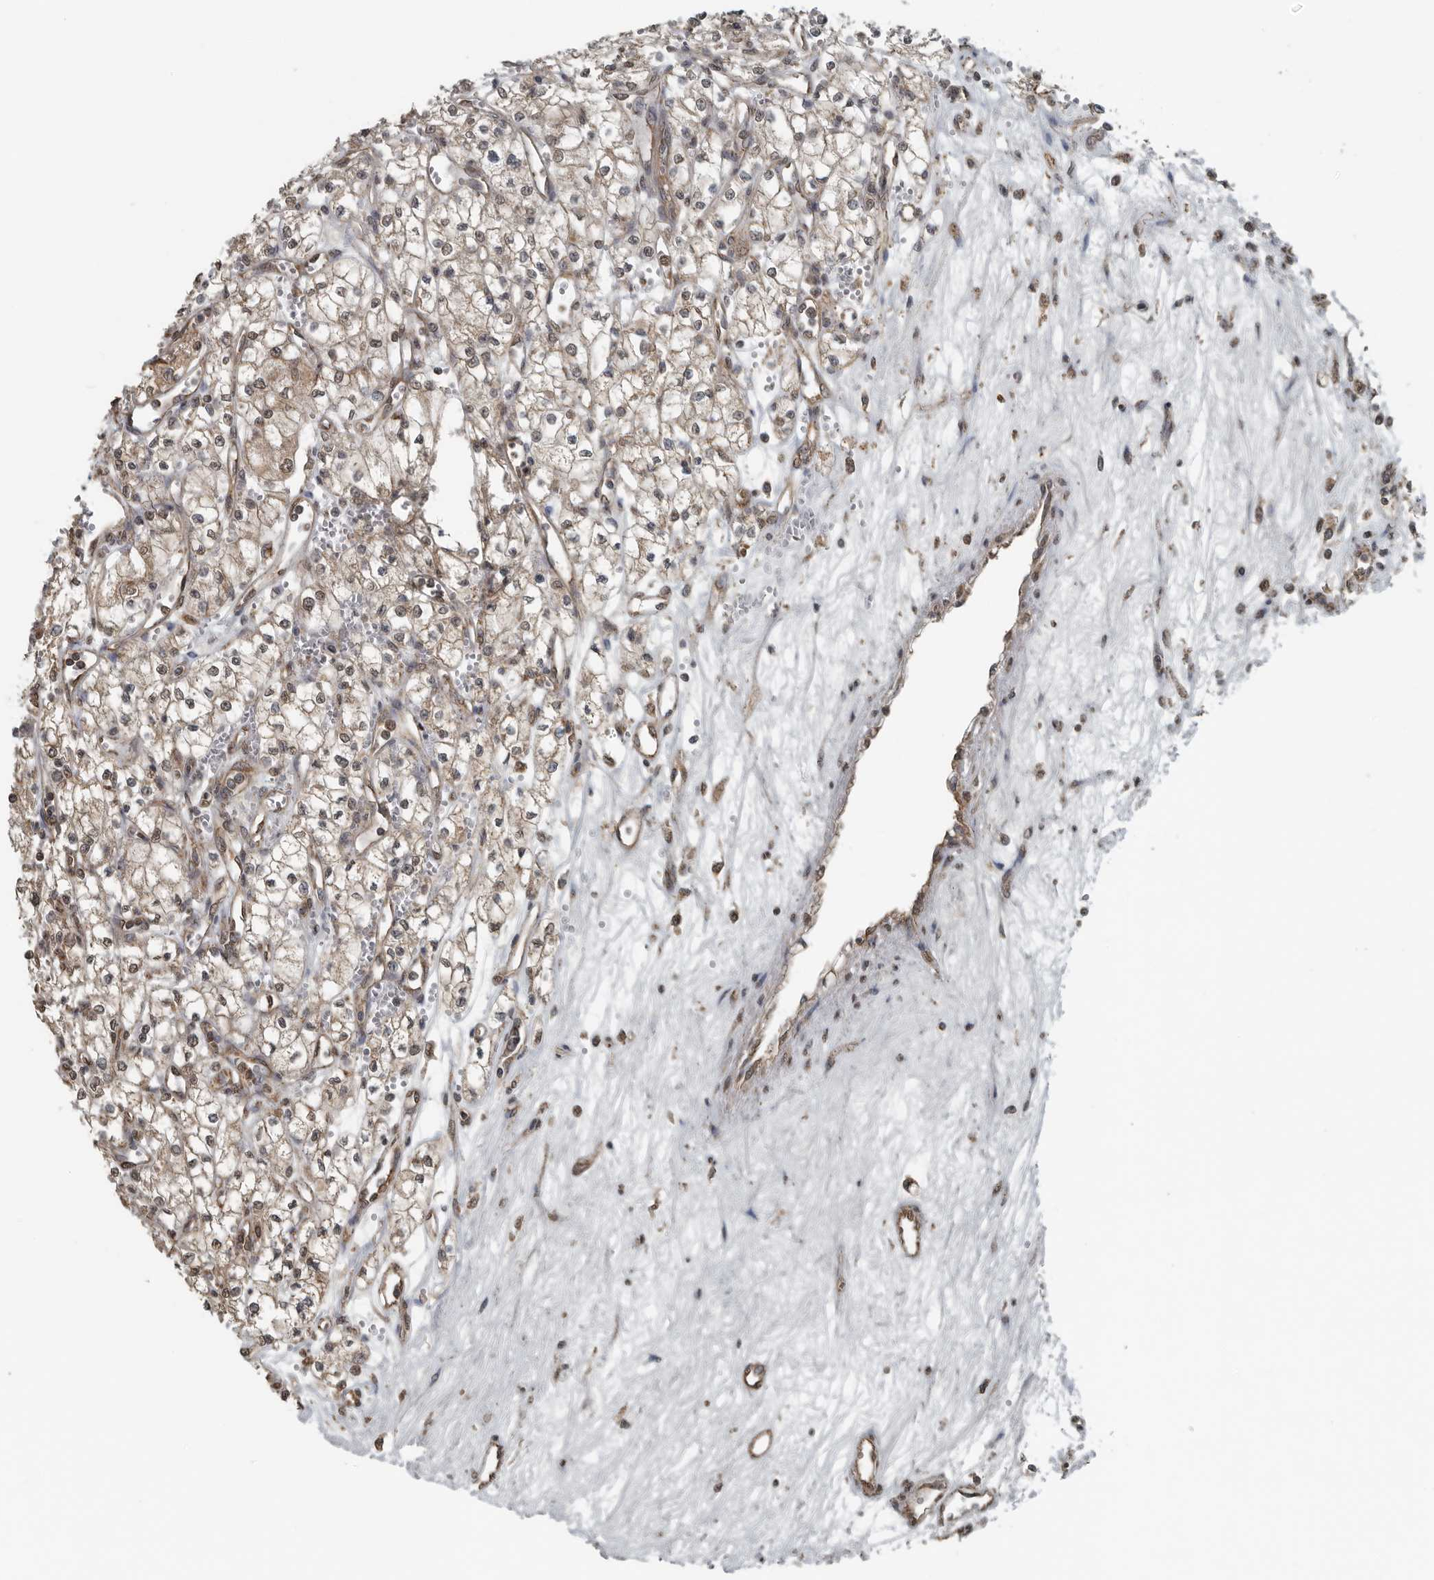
{"staining": {"intensity": "weak", "quantity": ">75%", "location": "cytoplasmic/membranous,nuclear"}, "tissue": "renal cancer", "cell_type": "Tumor cells", "image_type": "cancer", "snomed": [{"axis": "morphology", "description": "Adenocarcinoma, NOS"}, {"axis": "topography", "description": "Kidney"}], "caption": "High-magnification brightfield microscopy of renal cancer stained with DAB (brown) and counterstained with hematoxylin (blue). tumor cells exhibit weak cytoplasmic/membranous and nuclear staining is seen in approximately>75% of cells. The protein of interest is stained brown, and the nuclei are stained in blue (DAB (3,3'-diaminobenzidine) IHC with brightfield microscopy, high magnification).", "gene": "AFAP1", "patient": {"sex": "male", "age": 59}}